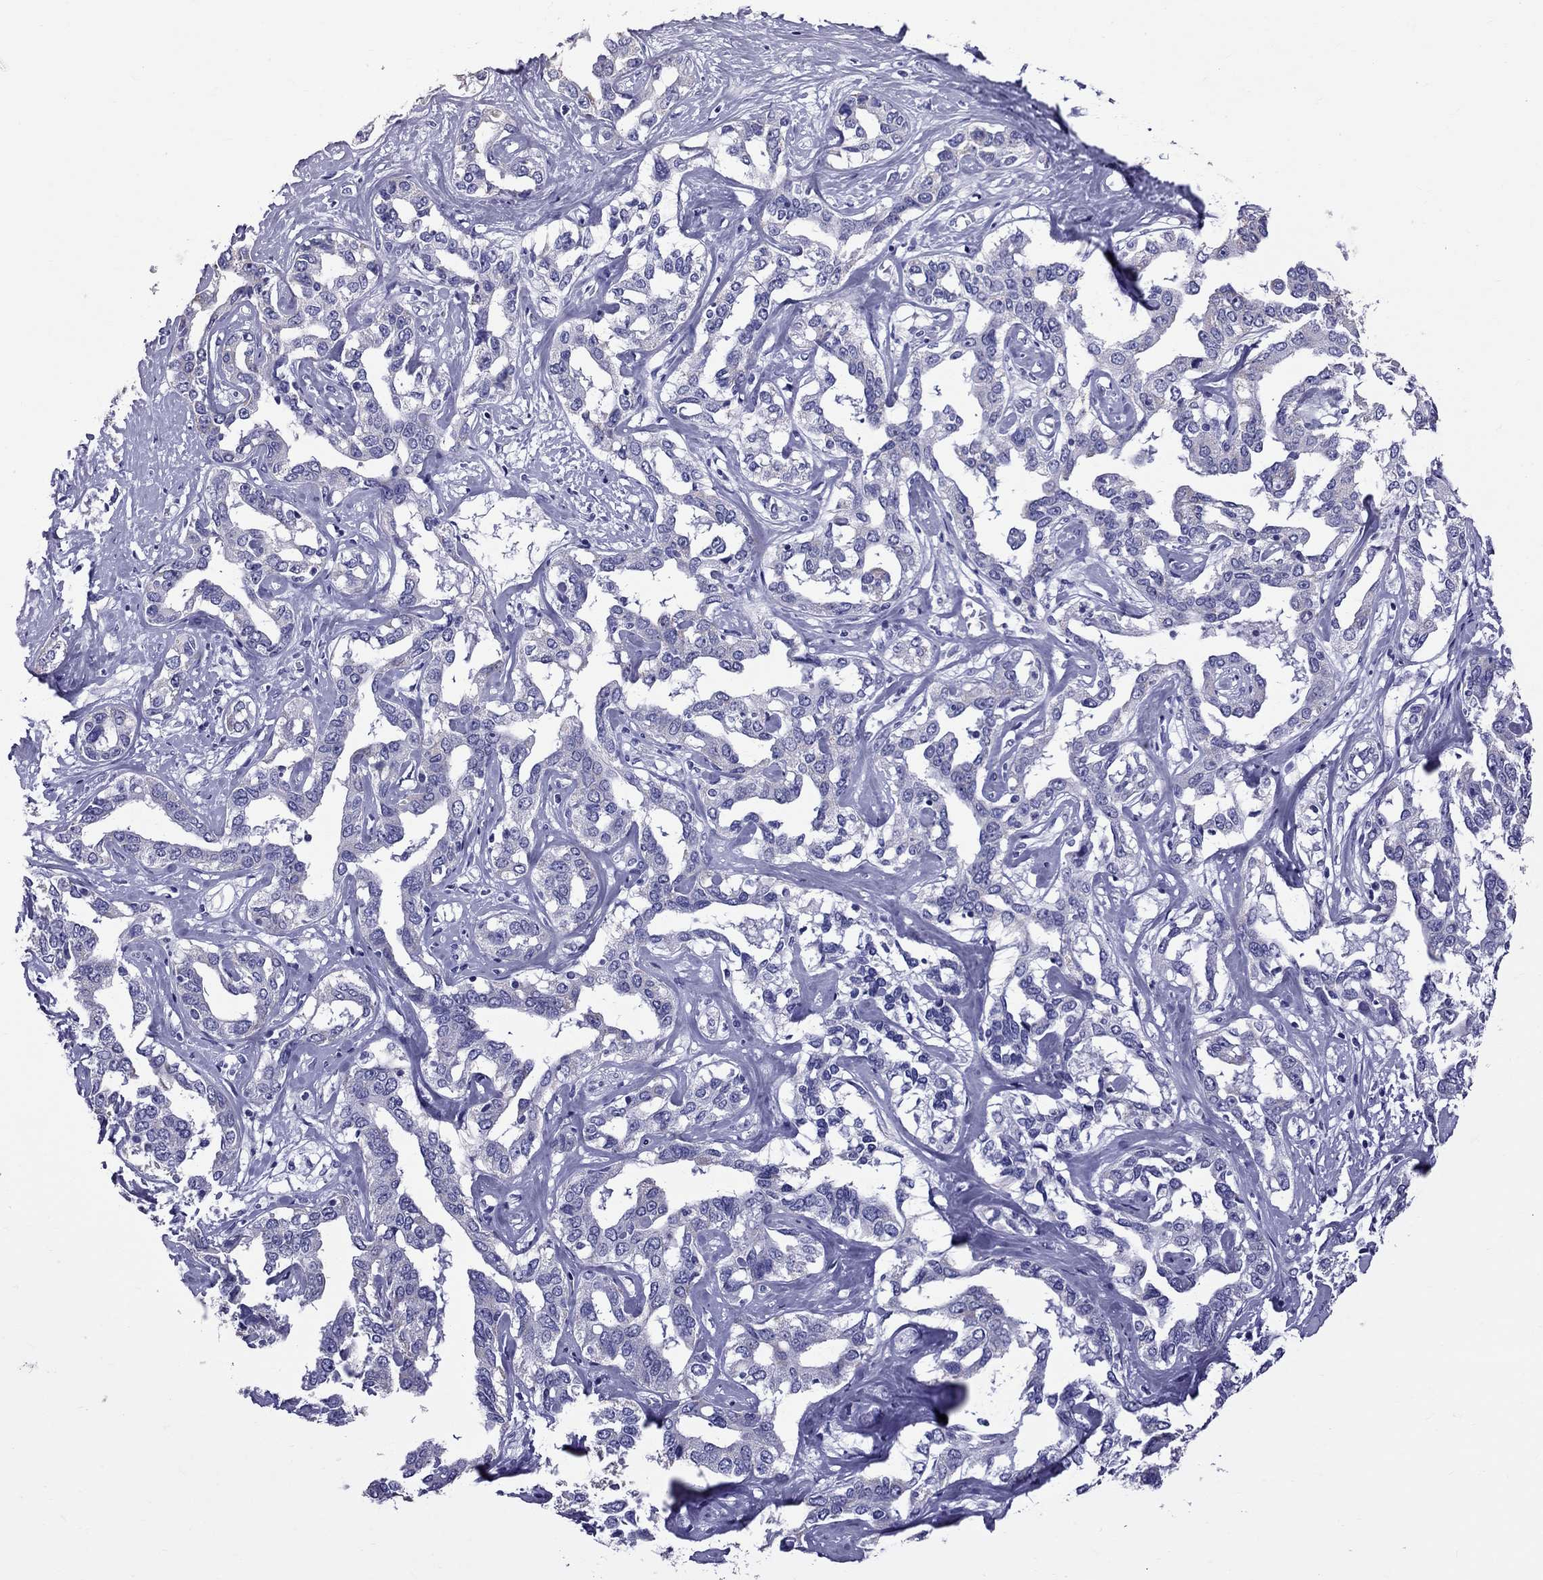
{"staining": {"intensity": "negative", "quantity": "none", "location": "none"}, "tissue": "liver cancer", "cell_type": "Tumor cells", "image_type": "cancer", "snomed": [{"axis": "morphology", "description": "Cholangiocarcinoma"}, {"axis": "topography", "description": "Liver"}], "caption": "Immunohistochemical staining of human liver cholangiocarcinoma displays no significant staining in tumor cells.", "gene": "TTLL13", "patient": {"sex": "male", "age": 59}}